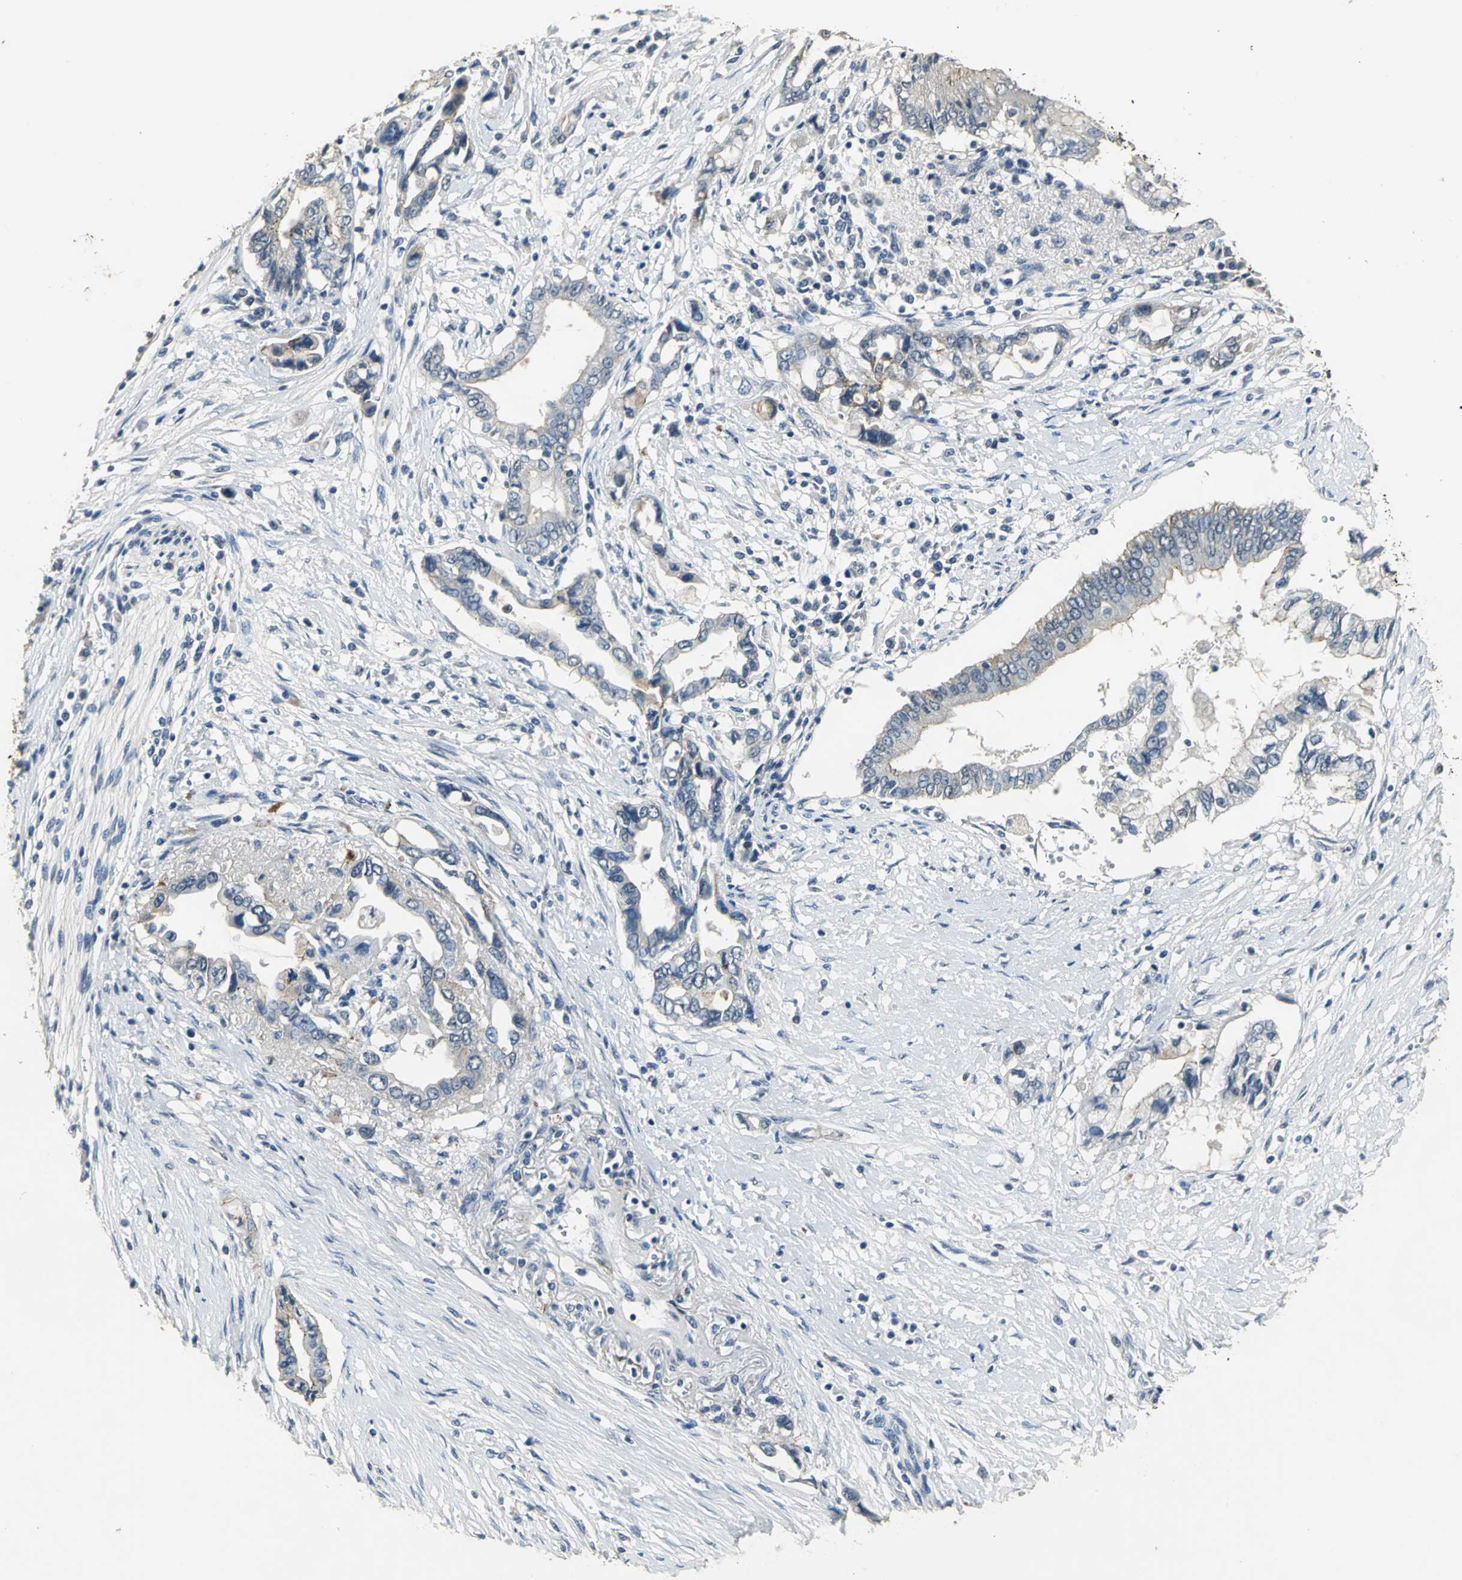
{"staining": {"intensity": "weak", "quantity": ">75%", "location": "cytoplasmic/membranous"}, "tissue": "pancreatic cancer", "cell_type": "Tumor cells", "image_type": "cancer", "snomed": [{"axis": "morphology", "description": "Adenocarcinoma, NOS"}, {"axis": "topography", "description": "Pancreas"}], "caption": "Immunohistochemical staining of human adenocarcinoma (pancreatic) exhibits weak cytoplasmic/membranous protein positivity in about >75% of tumor cells. (DAB (3,3'-diaminobenzidine) IHC, brown staining for protein, blue staining for nuclei).", "gene": "OCLN", "patient": {"sex": "female", "age": 57}}